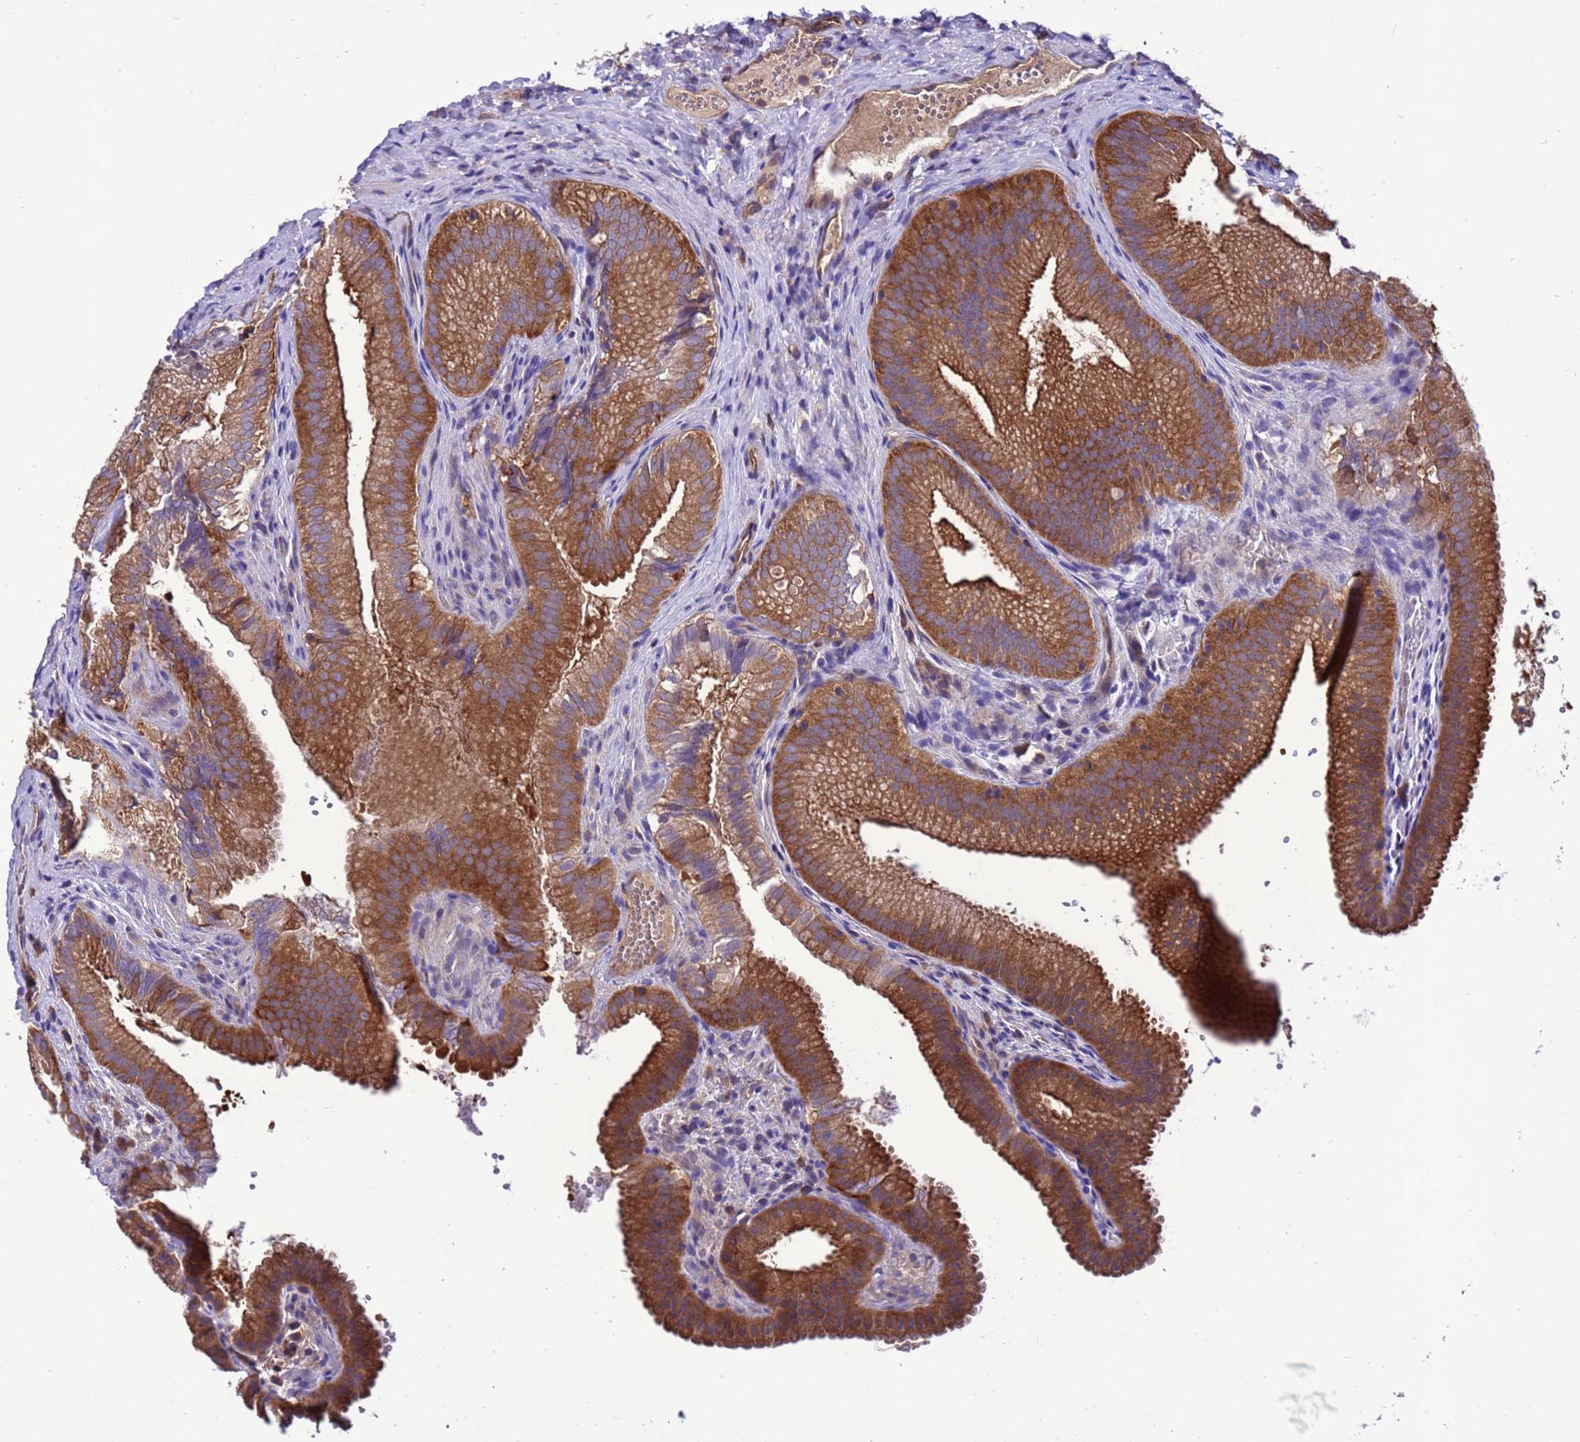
{"staining": {"intensity": "strong", "quantity": ">75%", "location": "cytoplasmic/membranous"}, "tissue": "gallbladder", "cell_type": "Glandular cells", "image_type": "normal", "snomed": [{"axis": "morphology", "description": "Normal tissue, NOS"}, {"axis": "topography", "description": "Gallbladder"}], "caption": "Gallbladder stained for a protein (brown) shows strong cytoplasmic/membranous positive expression in approximately >75% of glandular cells.", "gene": "RABEP2", "patient": {"sex": "female", "age": 30}}